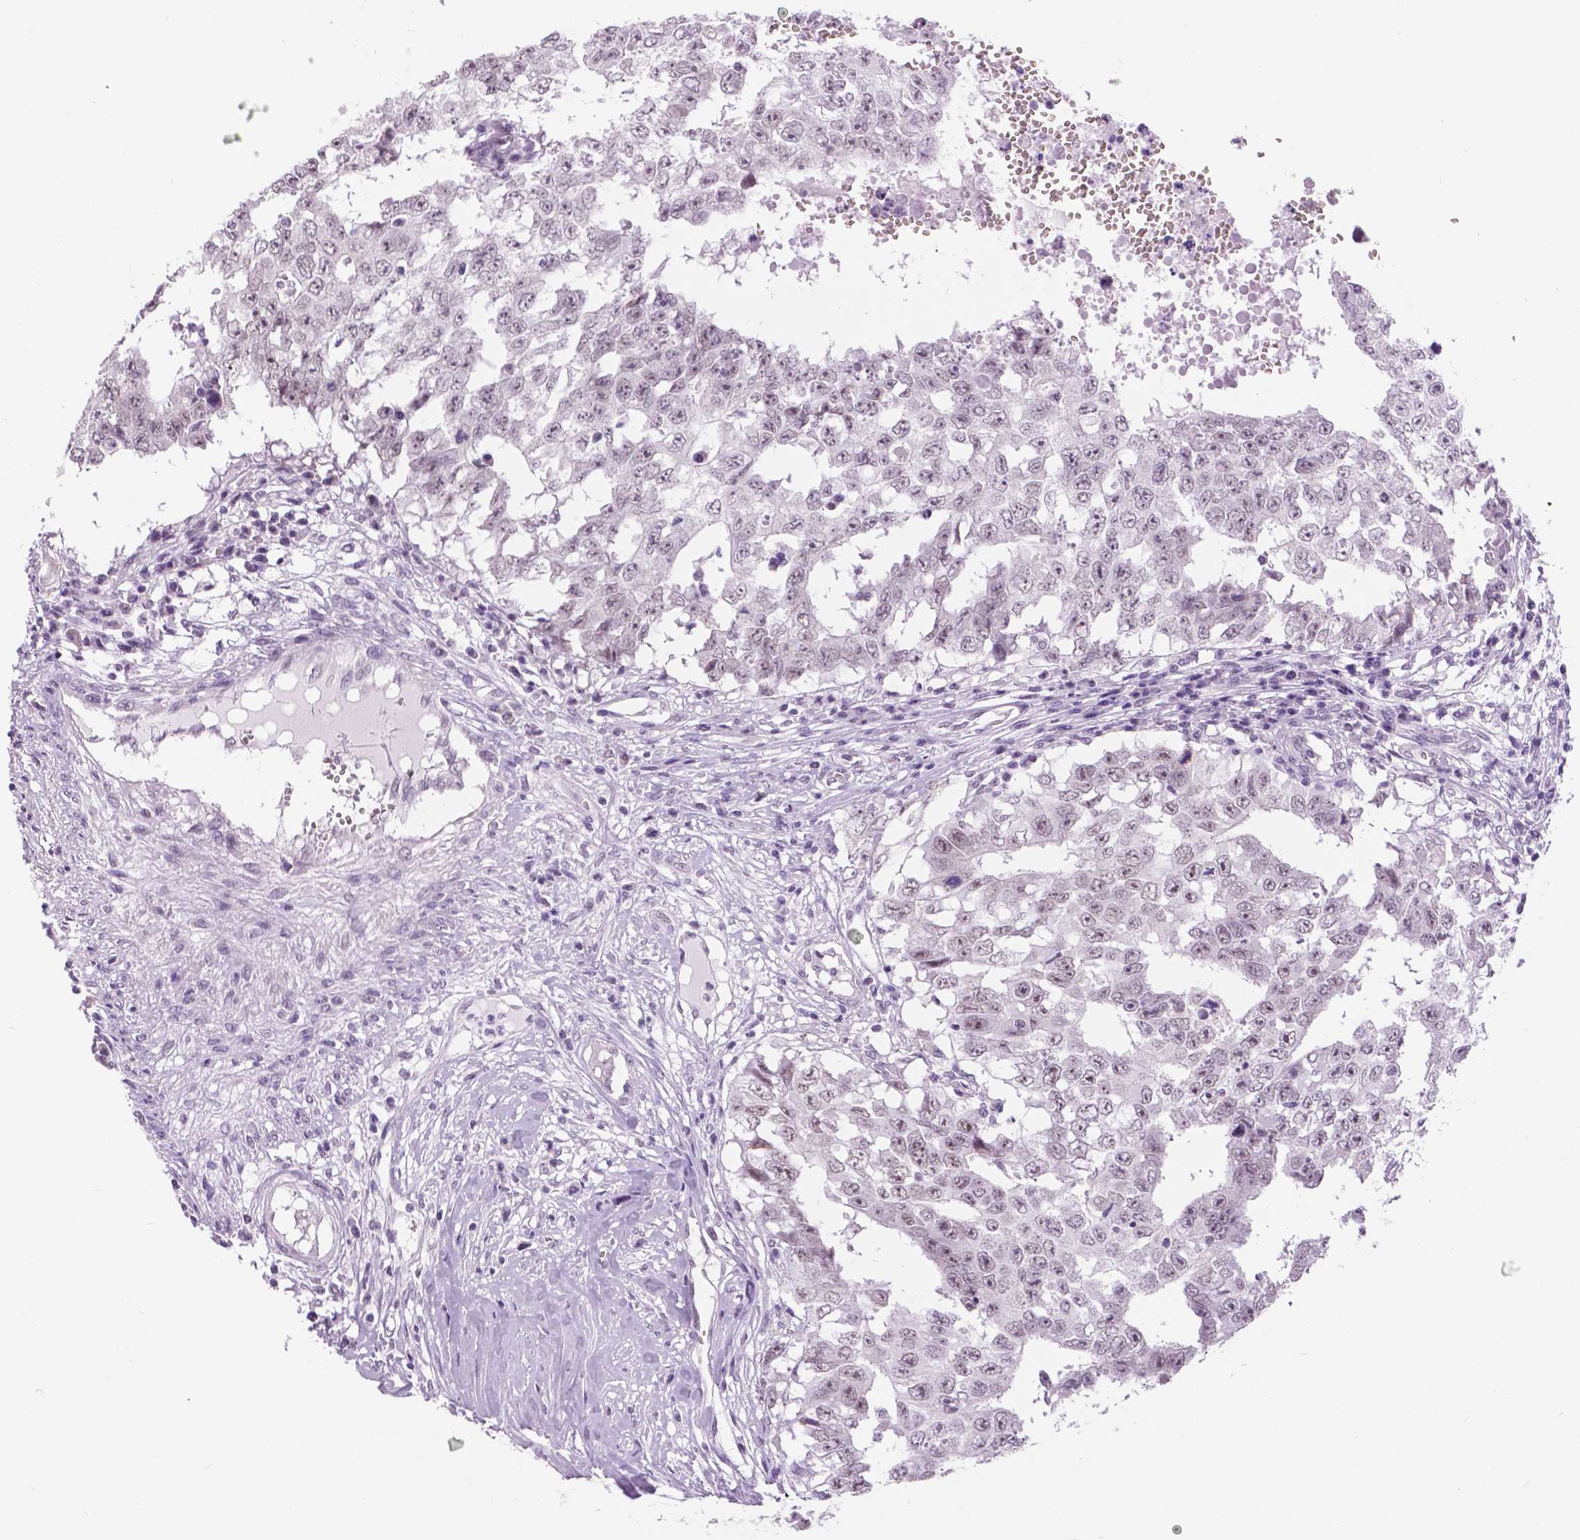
{"staining": {"intensity": "weak", "quantity": "<25%", "location": "nuclear"}, "tissue": "testis cancer", "cell_type": "Tumor cells", "image_type": "cancer", "snomed": [{"axis": "morphology", "description": "Carcinoma, Embryonal, NOS"}, {"axis": "topography", "description": "Testis"}], "caption": "Immunohistochemical staining of human testis cancer (embryonal carcinoma) demonstrates no significant positivity in tumor cells.", "gene": "MYOM1", "patient": {"sex": "male", "age": 36}}